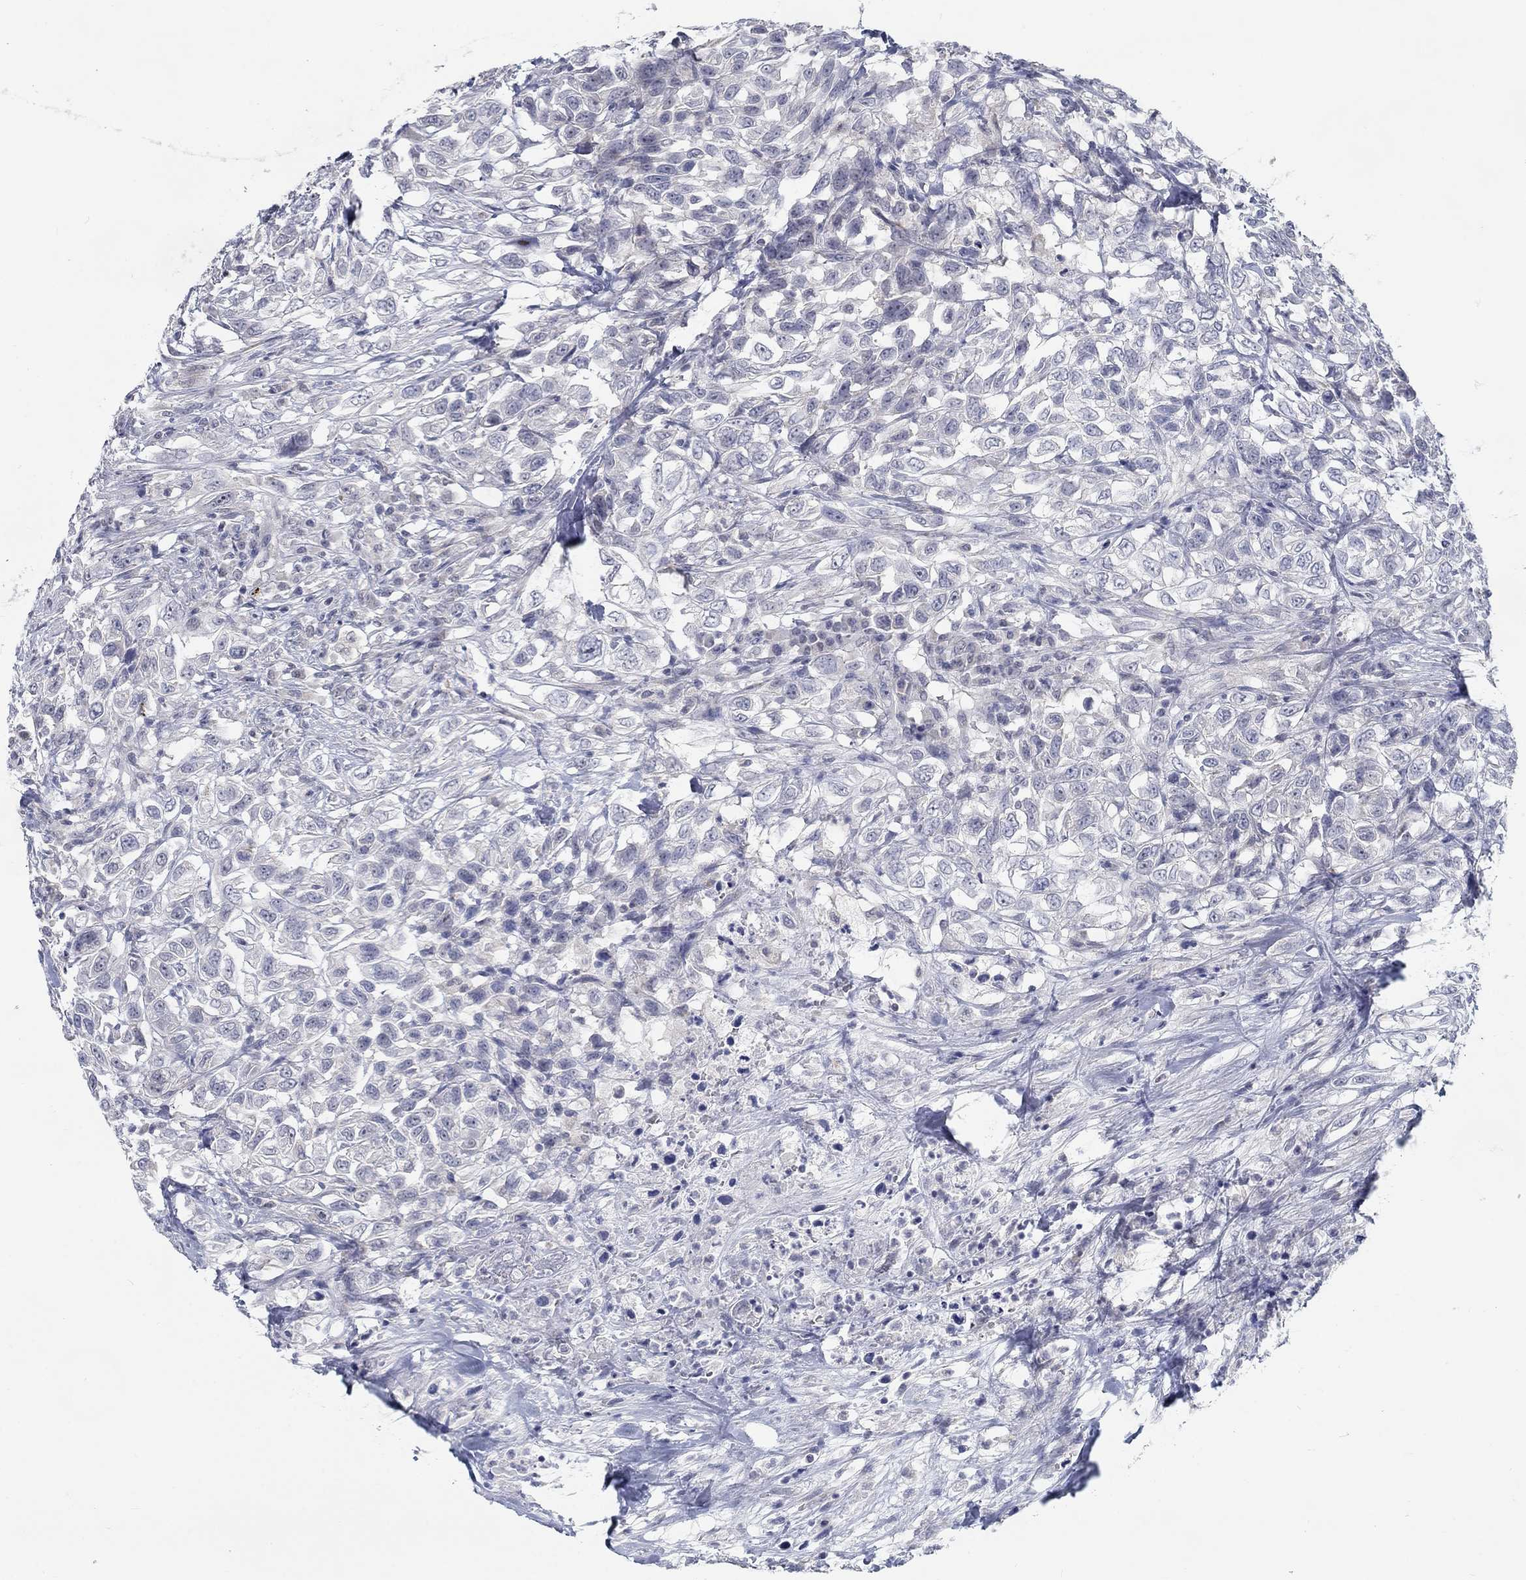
{"staining": {"intensity": "negative", "quantity": "none", "location": "none"}, "tissue": "urothelial cancer", "cell_type": "Tumor cells", "image_type": "cancer", "snomed": [{"axis": "morphology", "description": "Urothelial carcinoma, High grade"}, {"axis": "topography", "description": "Urinary bladder"}], "caption": "Urothelial cancer was stained to show a protein in brown. There is no significant staining in tumor cells.", "gene": "MTSS2", "patient": {"sex": "female", "age": 56}}